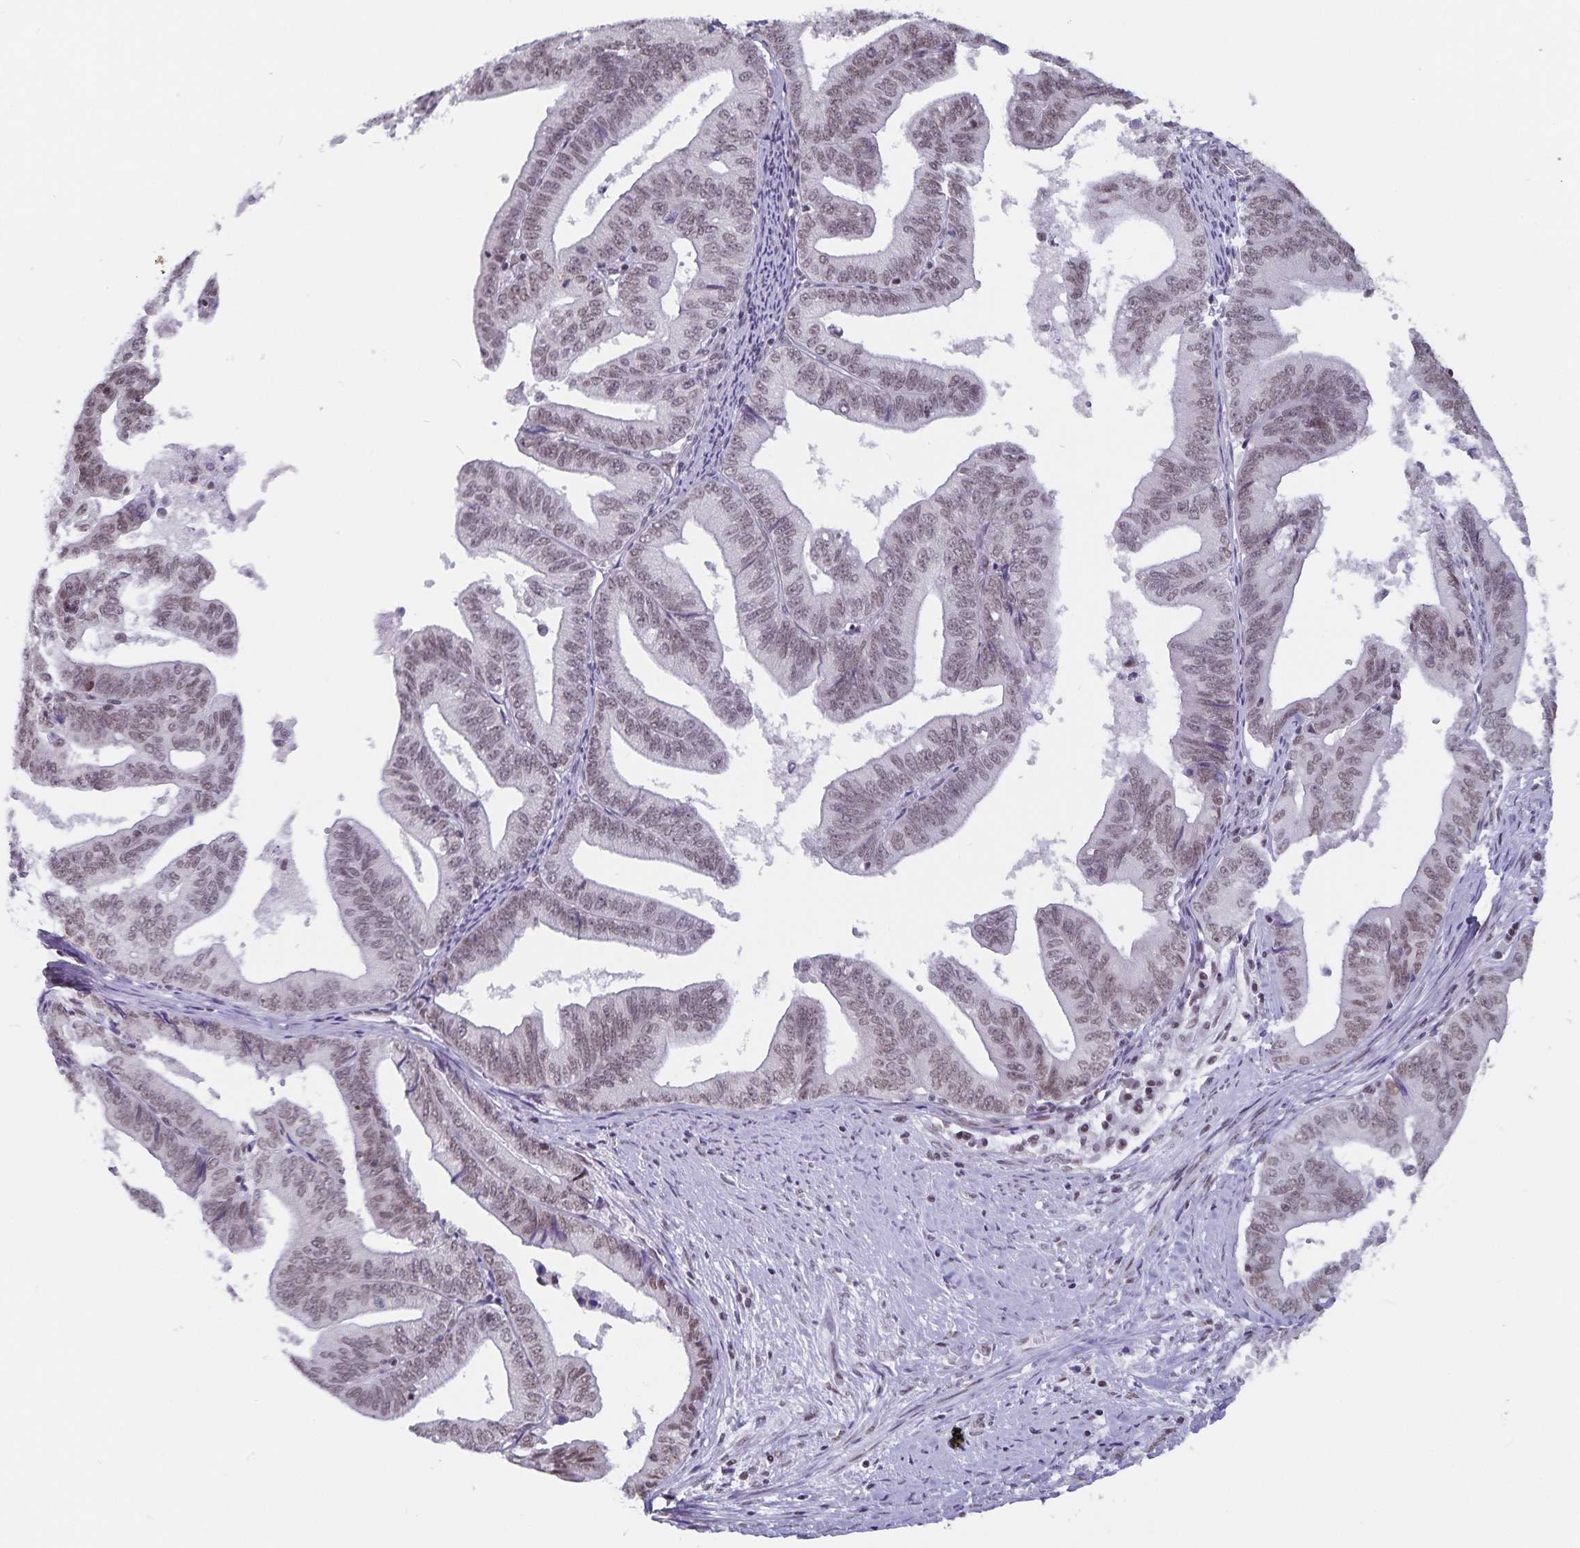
{"staining": {"intensity": "moderate", "quantity": ">75%", "location": "nuclear"}, "tissue": "endometrial cancer", "cell_type": "Tumor cells", "image_type": "cancer", "snomed": [{"axis": "morphology", "description": "Adenocarcinoma, NOS"}, {"axis": "topography", "description": "Endometrium"}], "caption": "Tumor cells exhibit moderate nuclear staining in approximately >75% of cells in adenocarcinoma (endometrial).", "gene": "PBX2", "patient": {"sex": "female", "age": 65}}